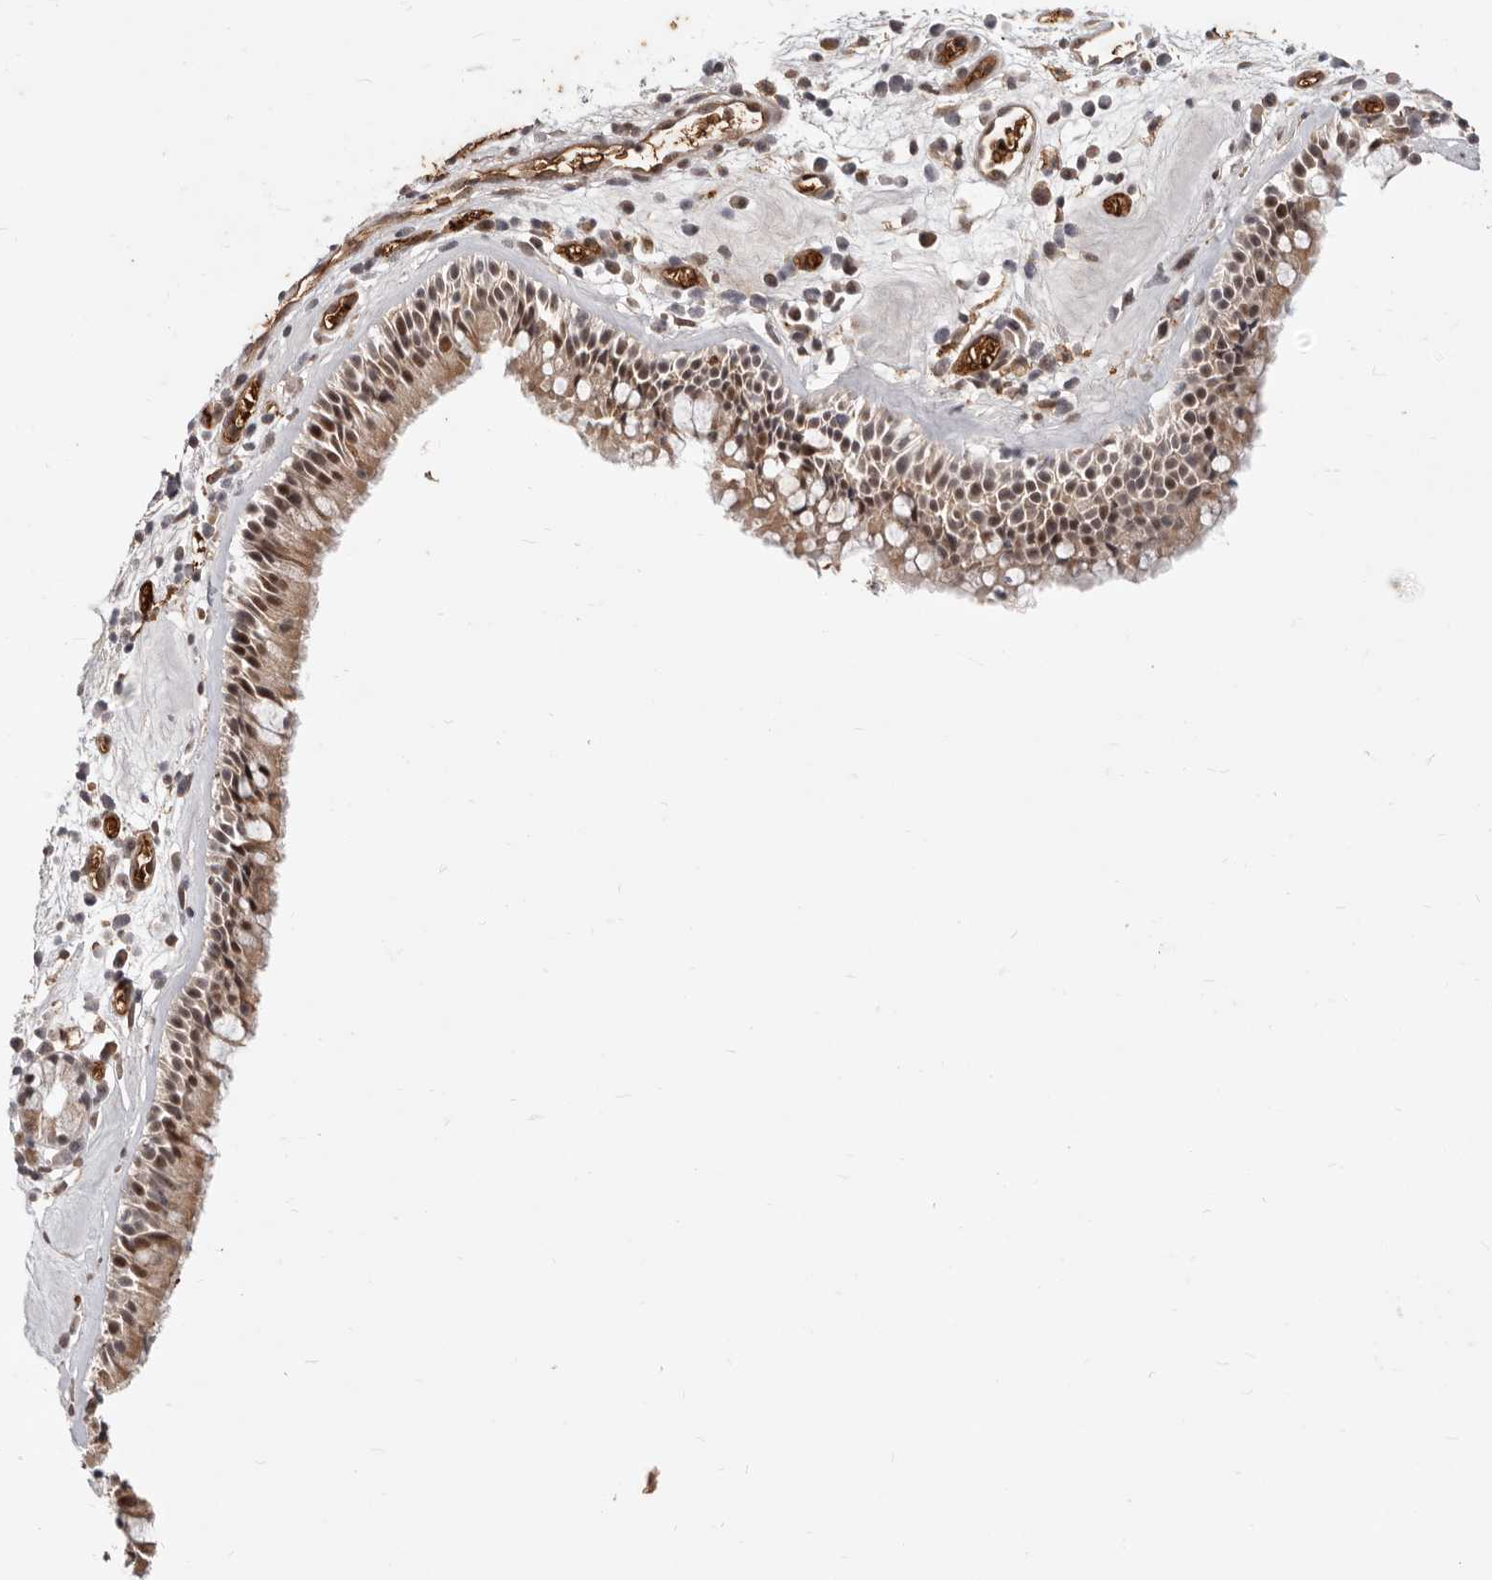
{"staining": {"intensity": "moderate", "quantity": ">75%", "location": "cytoplasmic/membranous,nuclear"}, "tissue": "nasopharynx", "cell_type": "Respiratory epithelial cells", "image_type": "normal", "snomed": [{"axis": "morphology", "description": "Normal tissue, NOS"}, {"axis": "morphology", "description": "Inflammation, NOS"}, {"axis": "morphology", "description": "Malignant melanoma, Metastatic site"}, {"axis": "topography", "description": "Nasopharynx"}], "caption": "DAB immunohistochemical staining of benign nasopharynx reveals moderate cytoplasmic/membranous,nuclear protein positivity in about >75% of respiratory epithelial cells. (IHC, brightfield microscopy, high magnification).", "gene": "NCOA3", "patient": {"sex": "male", "age": 70}}